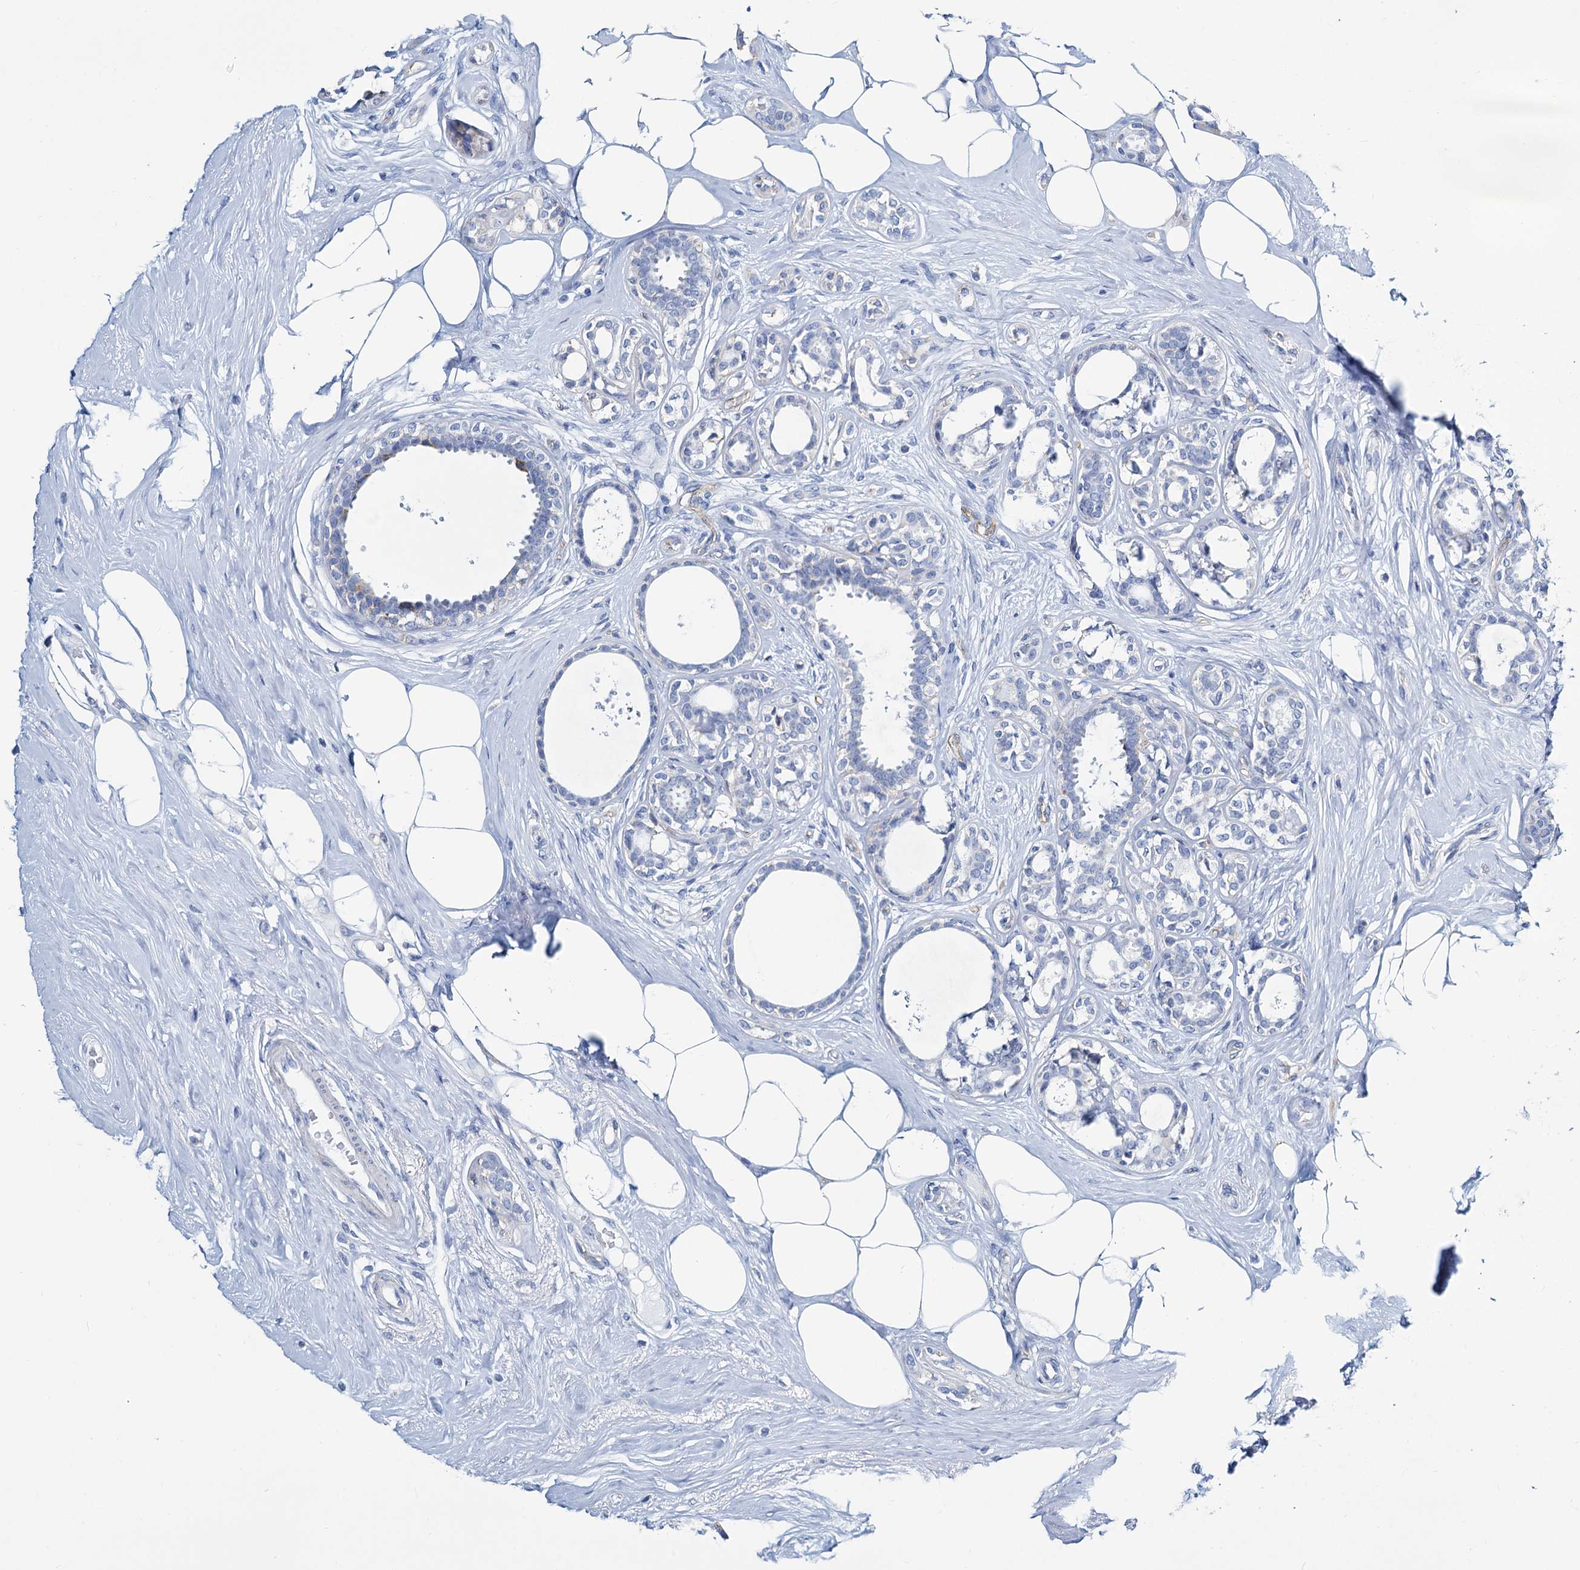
{"staining": {"intensity": "negative", "quantity": "none", "location": "none"}, "tissue": "breast cancer", "cell_type": "Tumor cells", "image_type": "cancer", "snomed": [{"axis": "morphology", "description": "Lobular carcinoma"}, {"axis": "topography", "description": "Breast"}], "caption": "Breast cancer (lobular carcinoma) was stained to show a protein in brown. There is no significant positivity in tumor cells.", "gene": "SLC1A3", "patient": {"sex": "female", "age": 51}}